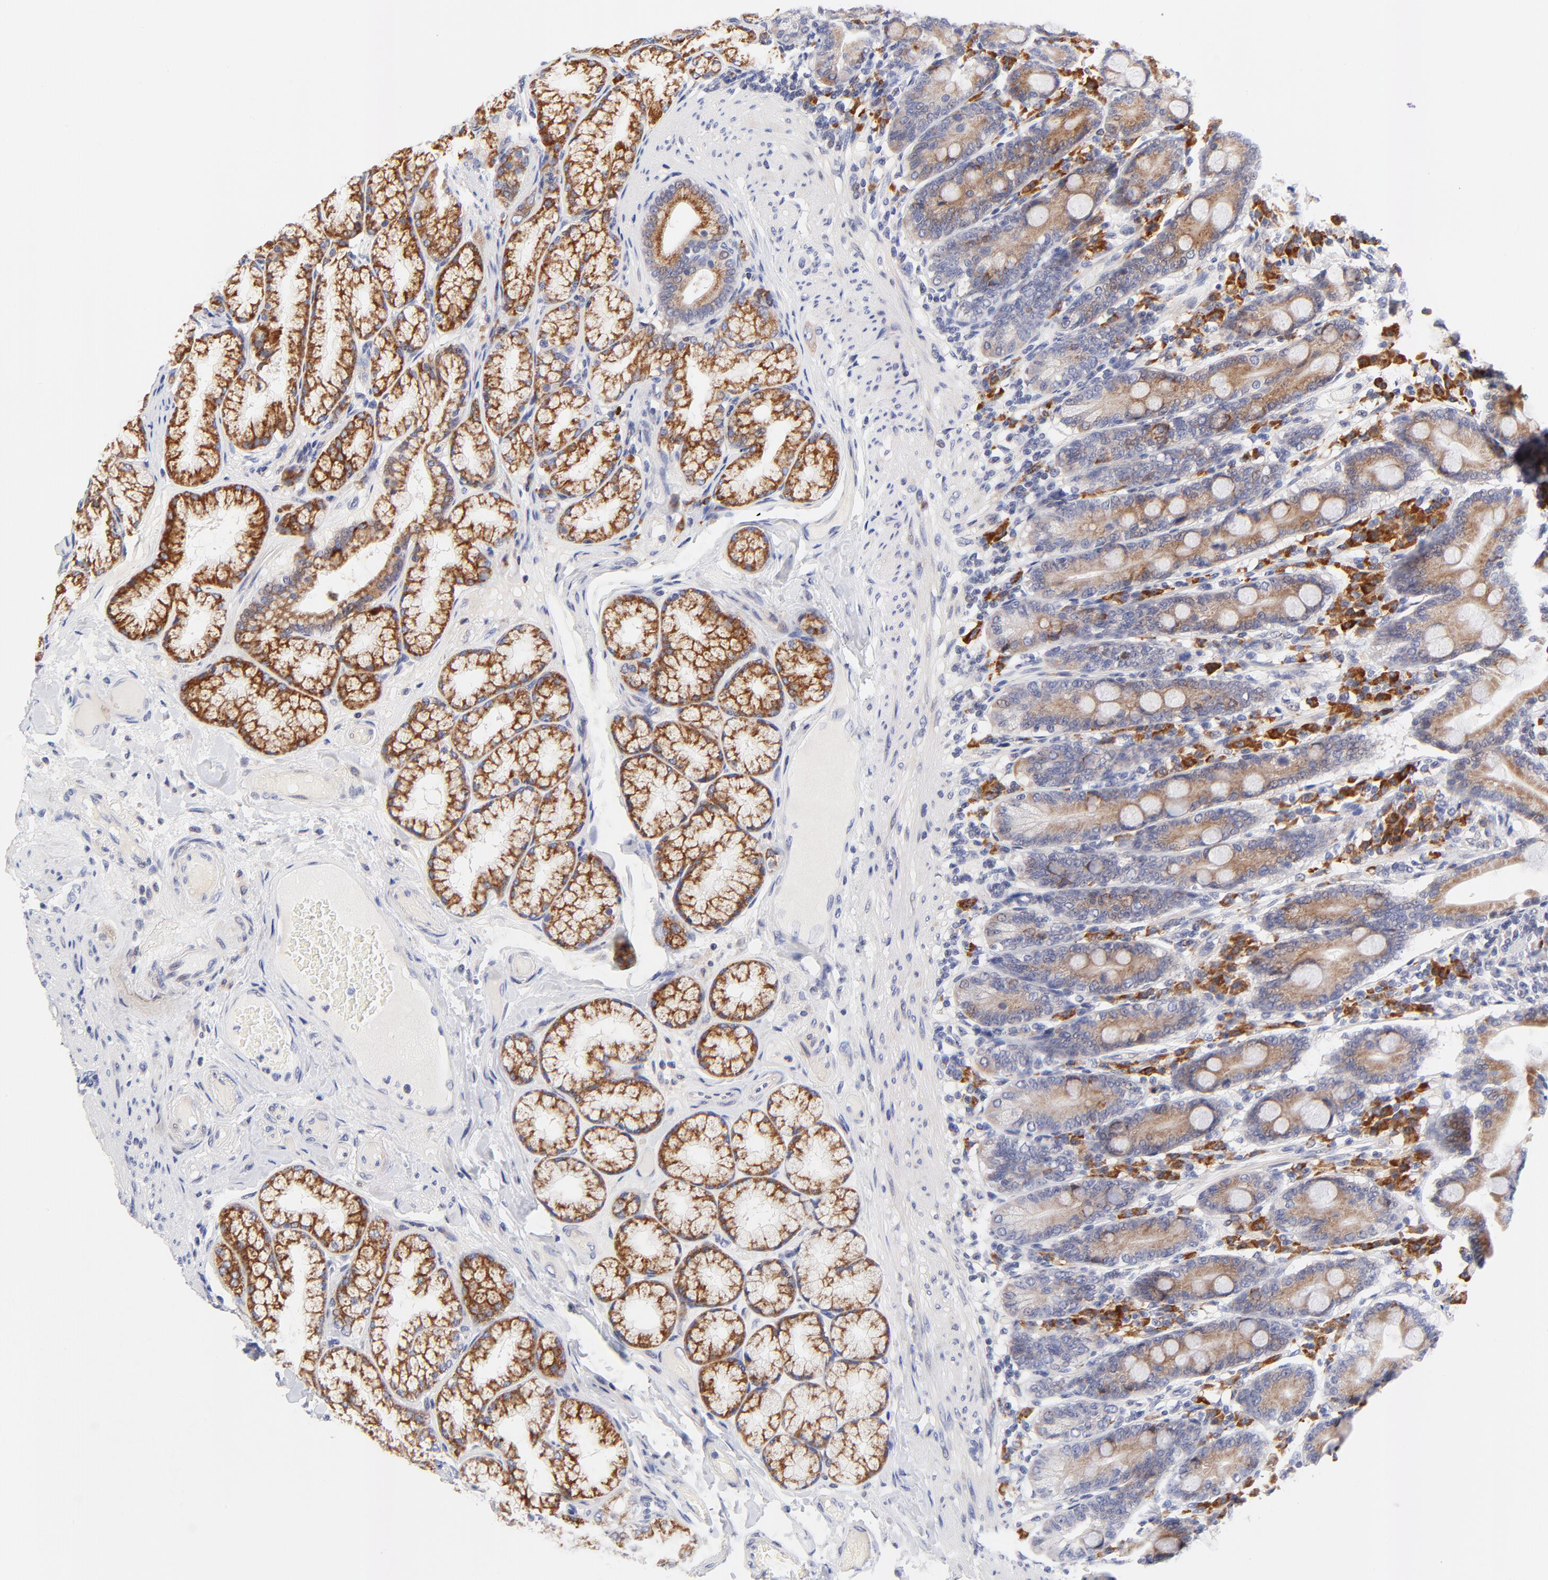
{"staining": {"intensity": "moderate", "quantity": "25%-75%", "location": "cytoplasmic/membranous"}, "tissue": "duodenum", "cell_type": "Glandular cells", "image_type": "normal", "snomed": [{"axis": "morphology", "description": "Normal tissue, NOS"}, {"axis": "topography", "description": "Duodenum"}], "caption": "Immunohistochemical staining of benign human duodenum exhibits medium levels of moderate cytoplasmic/membranous expression in approximately 25%-75% of glandular cells. Immunohistochemistry (ihc) stains the protein in brown and the nuclei are stained blue.", "gene": "AFF2", "patient": {"sex": "female", "age": 64}}